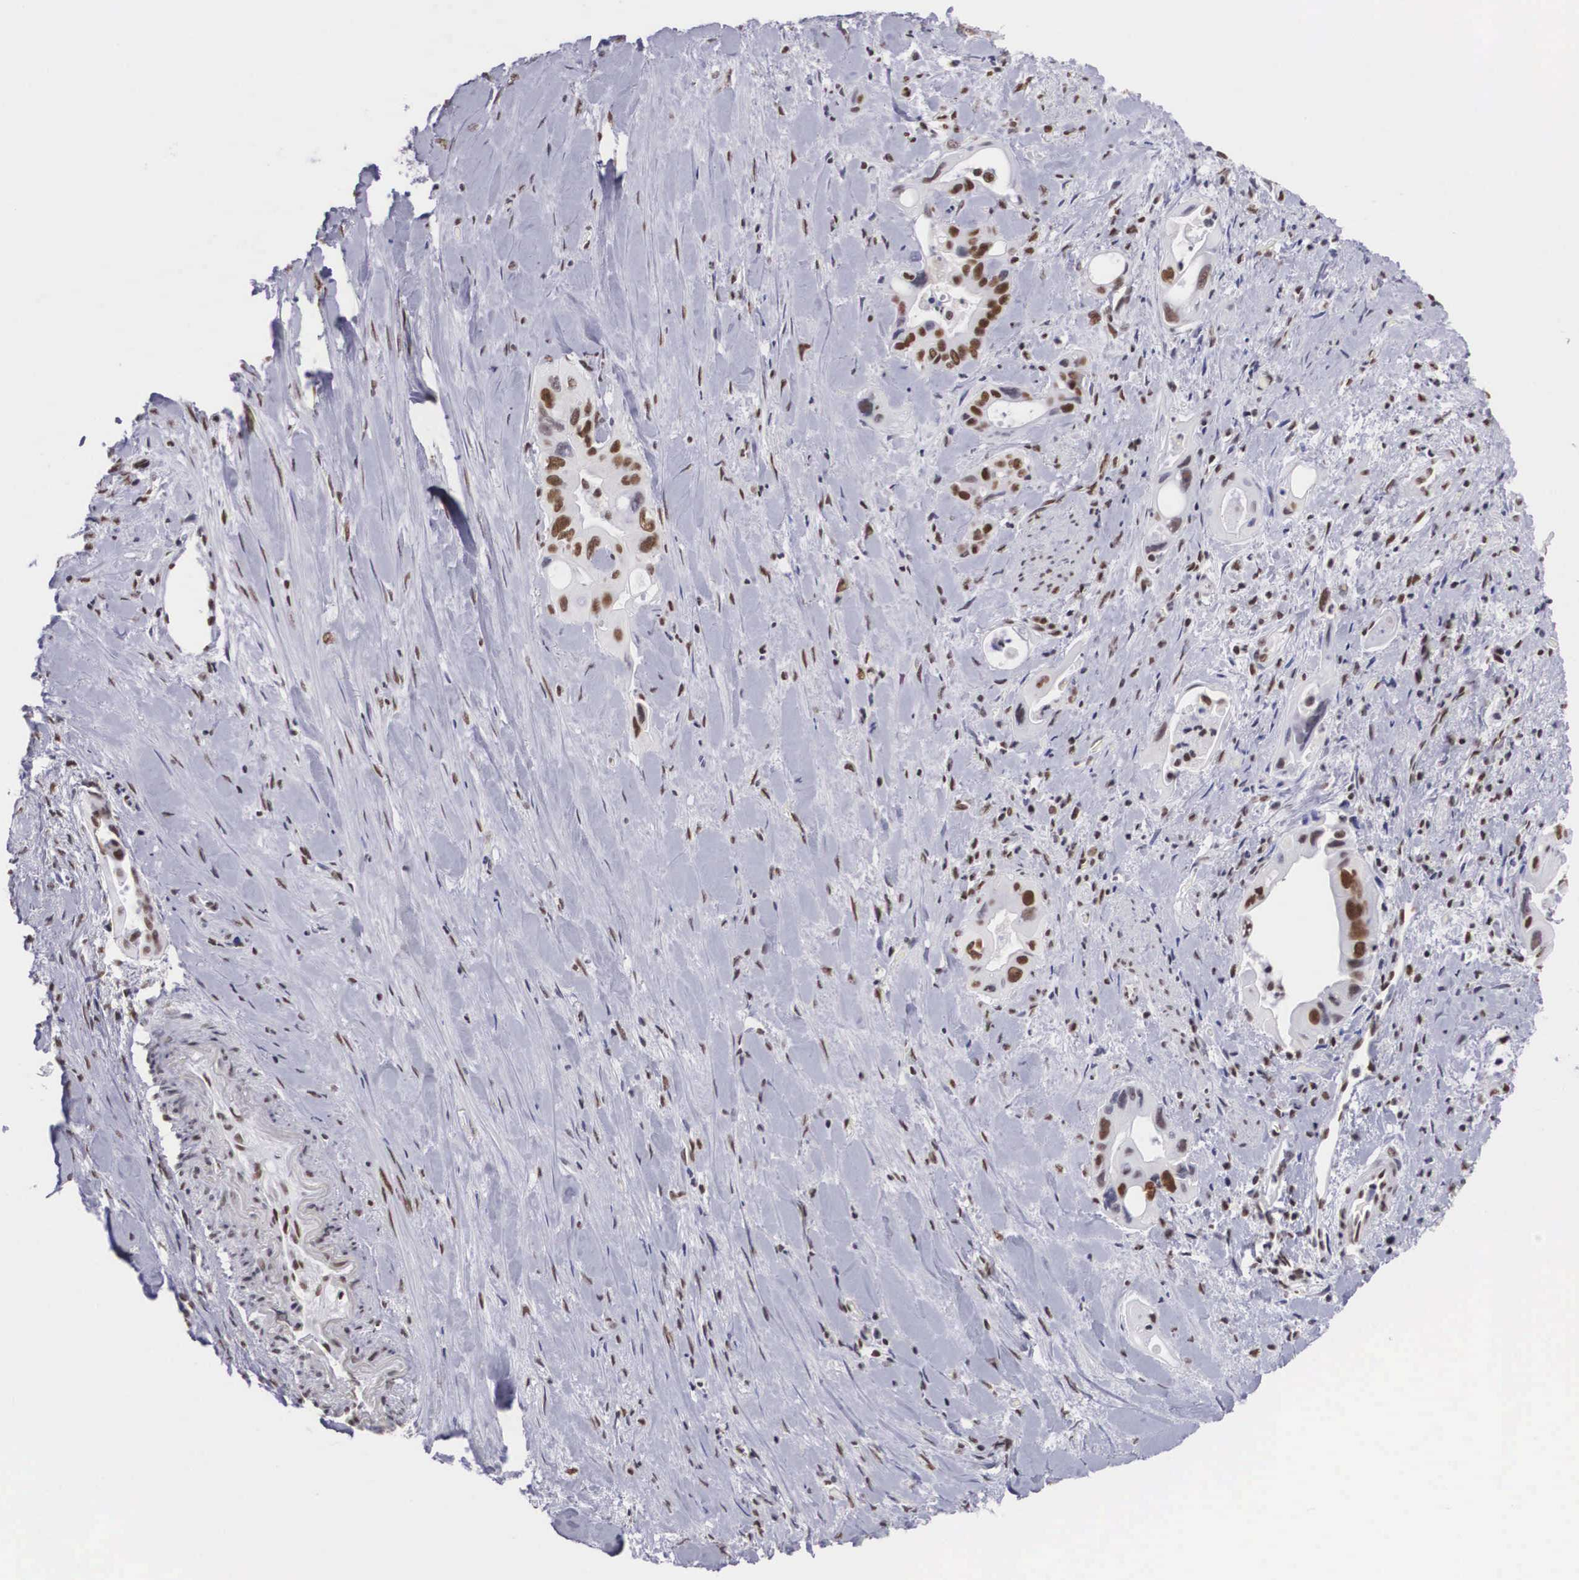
{"staining": {"intensity": "moderate", "quantity": "25%-75%", "location": "nuclear"}, "tissue": "pancreatic cancer", "cell_type": "Tumor cells", "image_type": "cancer", "snomed": [{"axis": "morphology", "description": "Adenocarcinoma, NOS"}, {"axis": "topography", "description": "Pancreas"}], "caption": "Immunohistochemistry (IHC) (DAB (3,3'-diaminobenzidine)) staining of adenocarcinoma (pancreatic) shows moderate nuclear protein expression in about 25%-75% of tumor cells. (brown staining indicates protein expression, while blue staining denotes nuclei).", "gene": "CSTF2", "patient": {"sex": "male", "age": 77}}